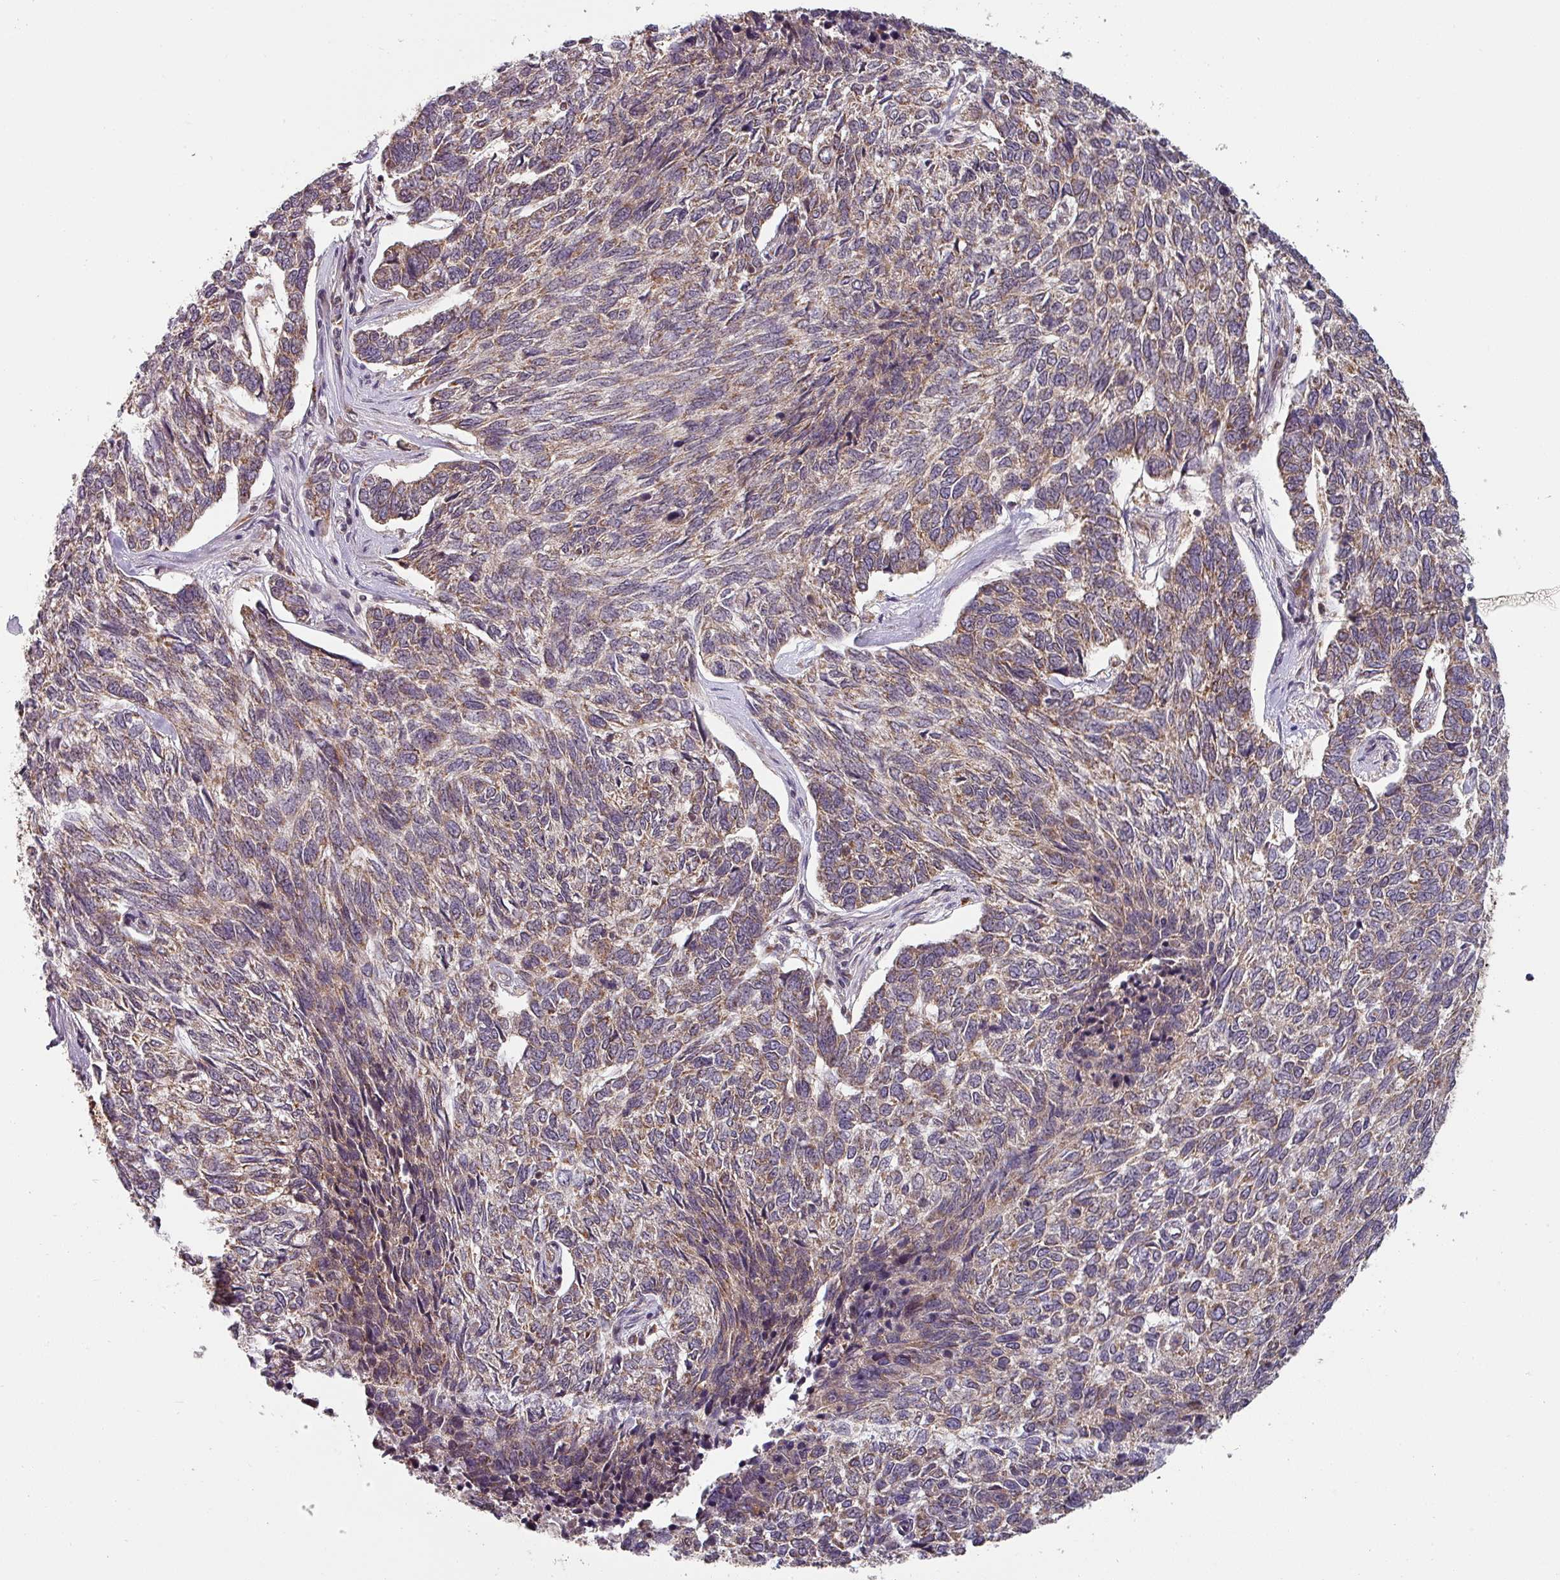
{"staining": {"intensity": "moderate", "quantity": "25%-75%", "location": "cytoplasmic/membranous"}, "tissue": "skin cancer", "cell_type": "Tumor cells", "image_type": "cancer", "snomed": [{"axis": "morphology", "description": "Basal cell carcinoma"}, {"axis": "topography", "description": "Skin"}], "caption": "Skin cancer stained with a protein marker demonstrates moderate staining in tumor cells.", "gene": "MRPS16", "patient": {"sex": "female", "age": 65}}